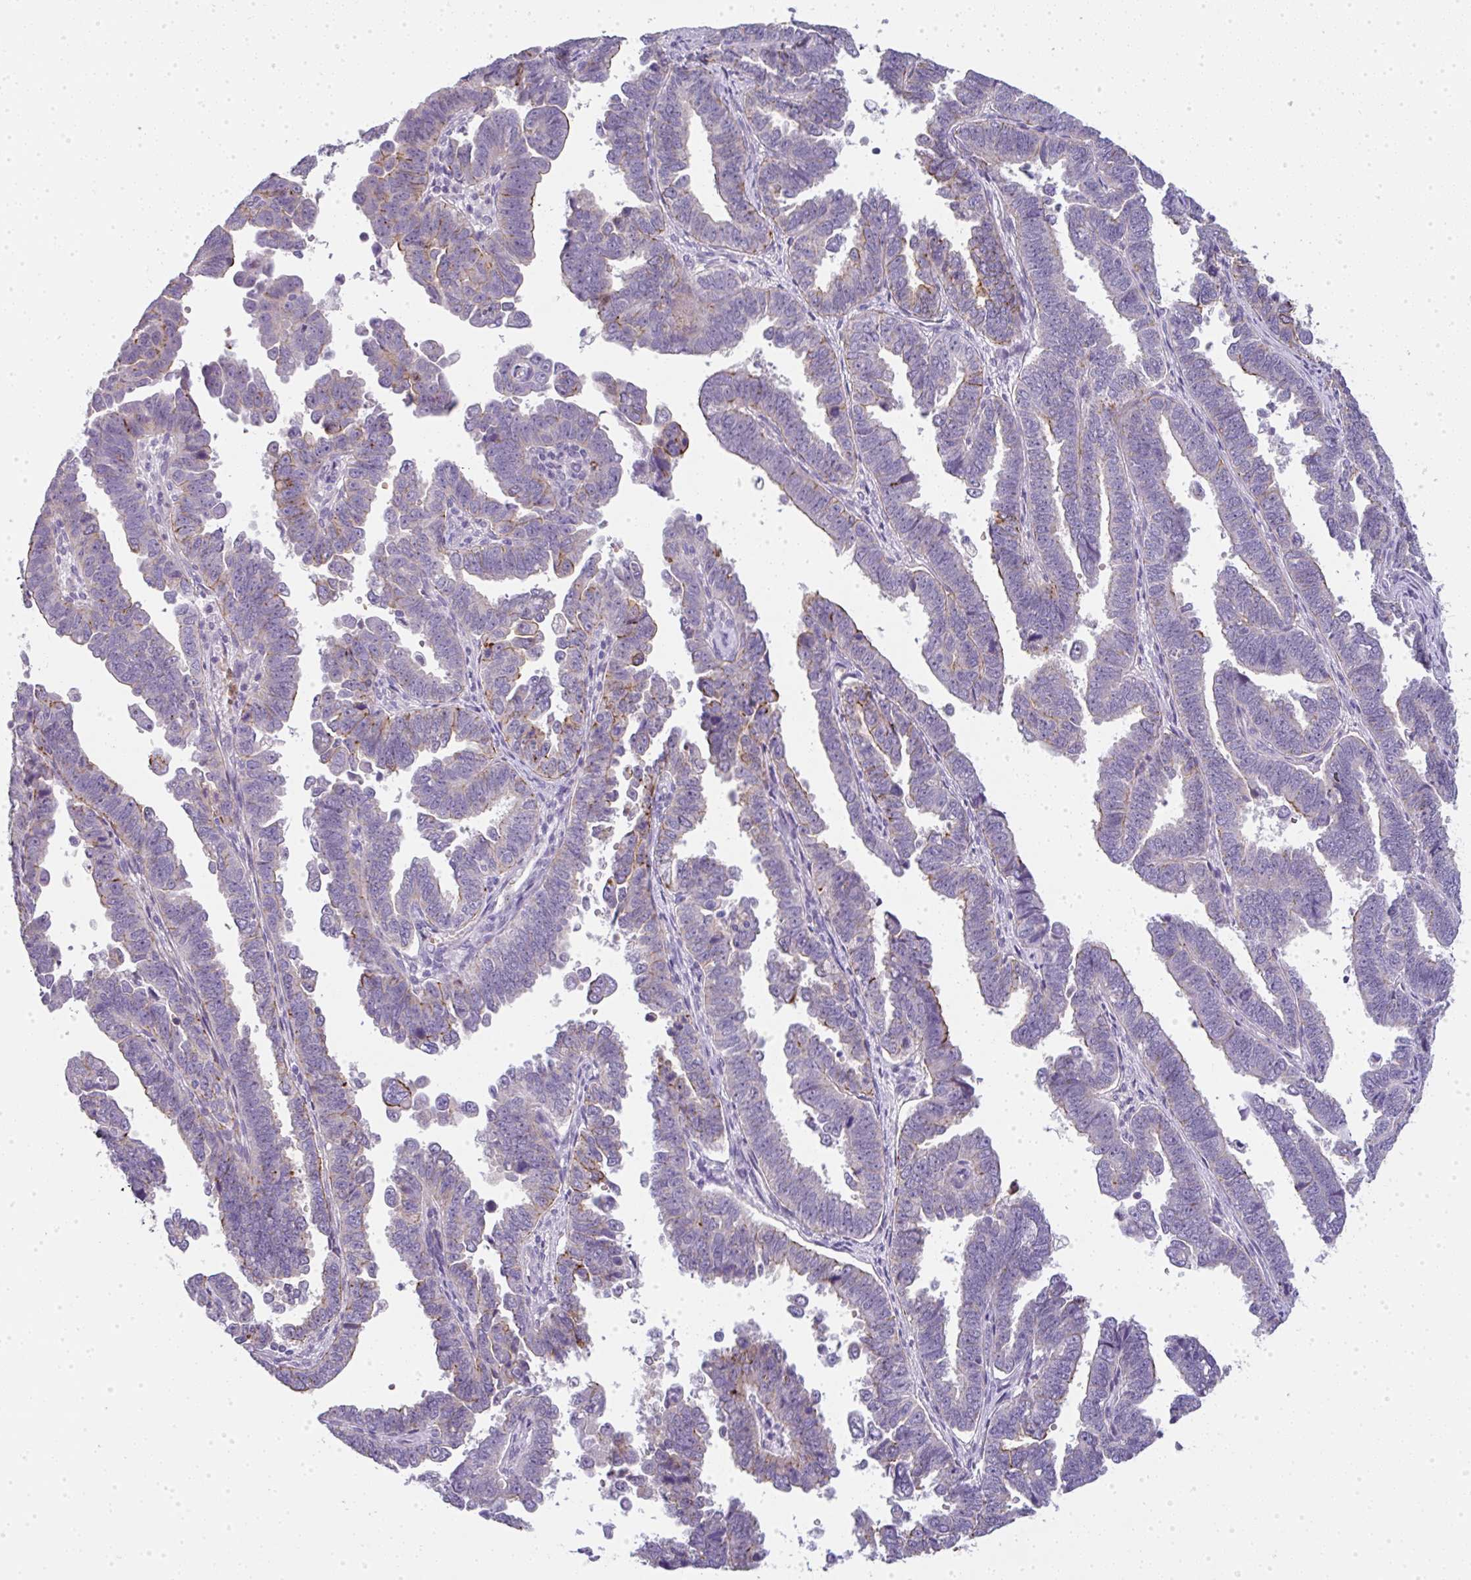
{"staining": {"intensity": "moderate", "quantity": "<25%", "location": "cytoplasmic/membranous"}, "tissue": "endometrial cancer", "cell_type": "Tumor cells", "image_type": "cancer", "snomed": [{"axis": "morphology", "description": "Adenocarcinoma, NOS"}, {"axis": "topography", "description": "Endometrium"}], "caption": "IHC (DAB) staining of endometrial cancer displays moderate cytoplasmic/membranous protein positivity in approximately <25% of tumor cells. Nuclei are stained in blue.", "gene": "LPAR4", "patient": {"sex": "female", "age": 75}}